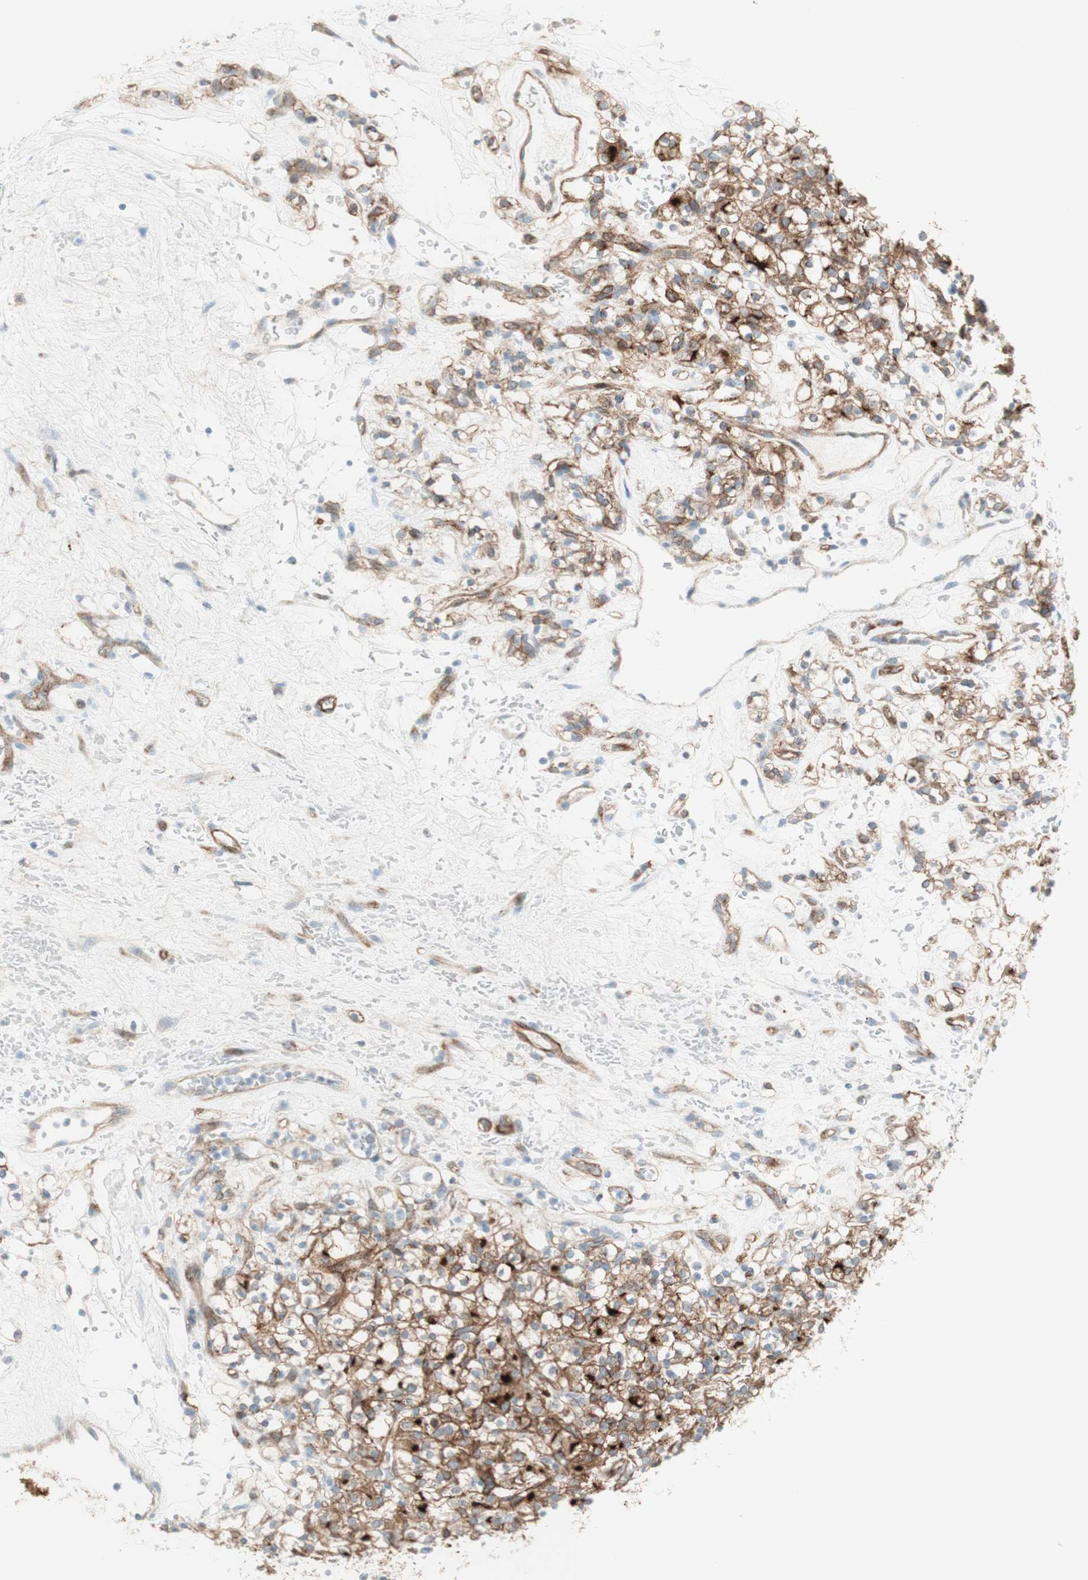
{"staining": {"intensity": "moderate", "quantity": "25%-75%", "location": "cytoplasmic/membranous"}, "tissue": "renal cancer", "cell_type": "Tumor cells", "image_type": "cancer", "snomed": [{"axis": "morphology", "description": "Normal tissue, NOS"}, {"axis": "morphology", "description": "Adenocarcinoma, NOS"}, {"axis": "topography", "description": "Kidney"}], "caption": "Moderate cytoplasmic/membranous expression for a protein is identified in approximately 25%-75% of tumor cells of adenocarcinoma (renal) using IHC.", "gene": "MYO6", "patient": {"sex": "female", "age": 72}}